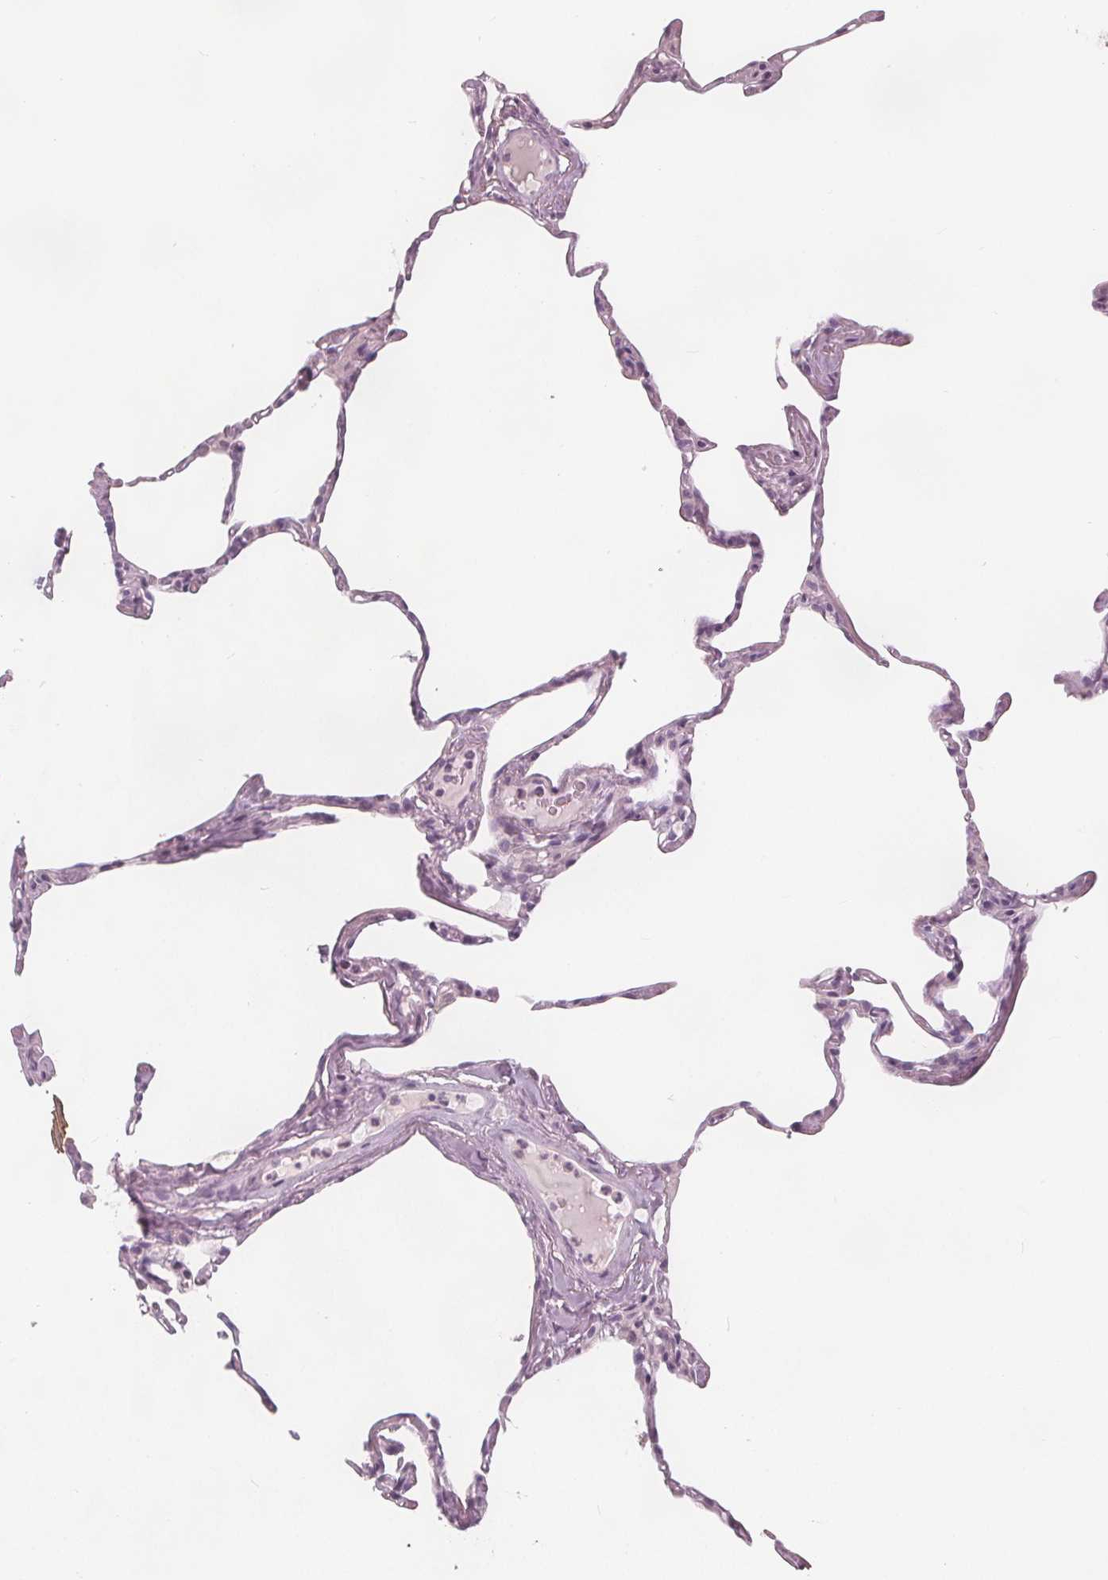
{"staining": {"intensity": "negative", "quantity": "none", "location": "none"}, "tissue": "lung", "cell_type": "Alveolar cells", "image_type": "normal", "snomed": [{"axis": "morphology", "description": "Normal tissue, NOS"}, {"axis": "topography", "description": "Lung"}], "caption": "DAB (3,3'-diaminobenzidine) immunohistochemical staining of benign lung shows no significant positivity in alveolar cells.", "gene": "BRSK1", "patient": {"sex": "male", "age": 65}}